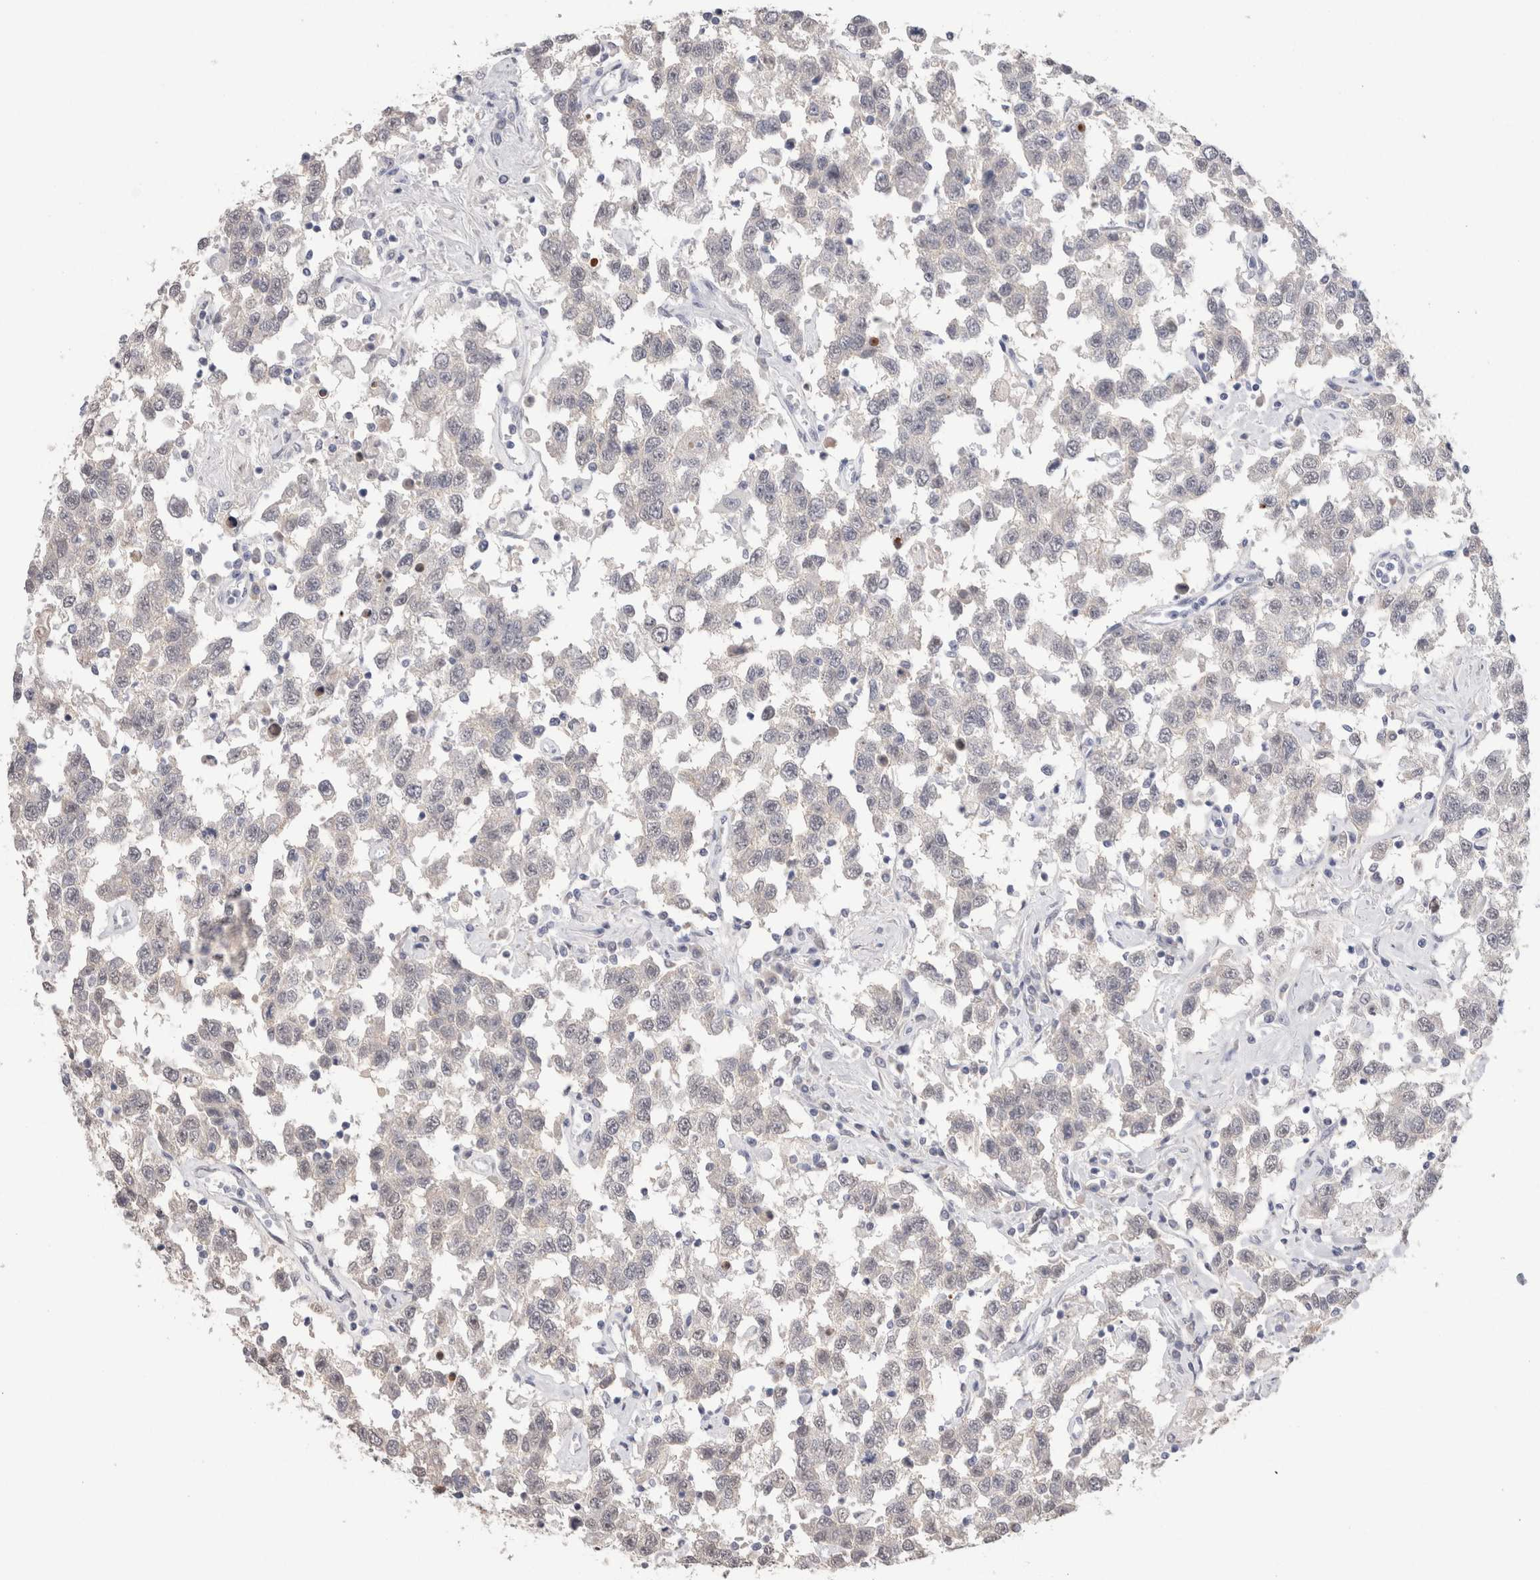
{"staining": {"intensity": "negative", "quantity": "none", "location": "none"}, "tissue": "testis cancer", "cell_type": "Tumor cells", "image_type": "cancer", "snomed": [{"axis": "morphology", "description": "Seminoma, NOS"}, {"axis": "topography", "description": "Testis"}], "caption": "IHC image of neoplastic tissue: human testis cancer (seminoma) stained with DAB (3,3'-diaminobenzidine) displays no significant protein staining in tumor cells.", "gene": "CADM3", "patient": {"sex": "male", "age": 41}}